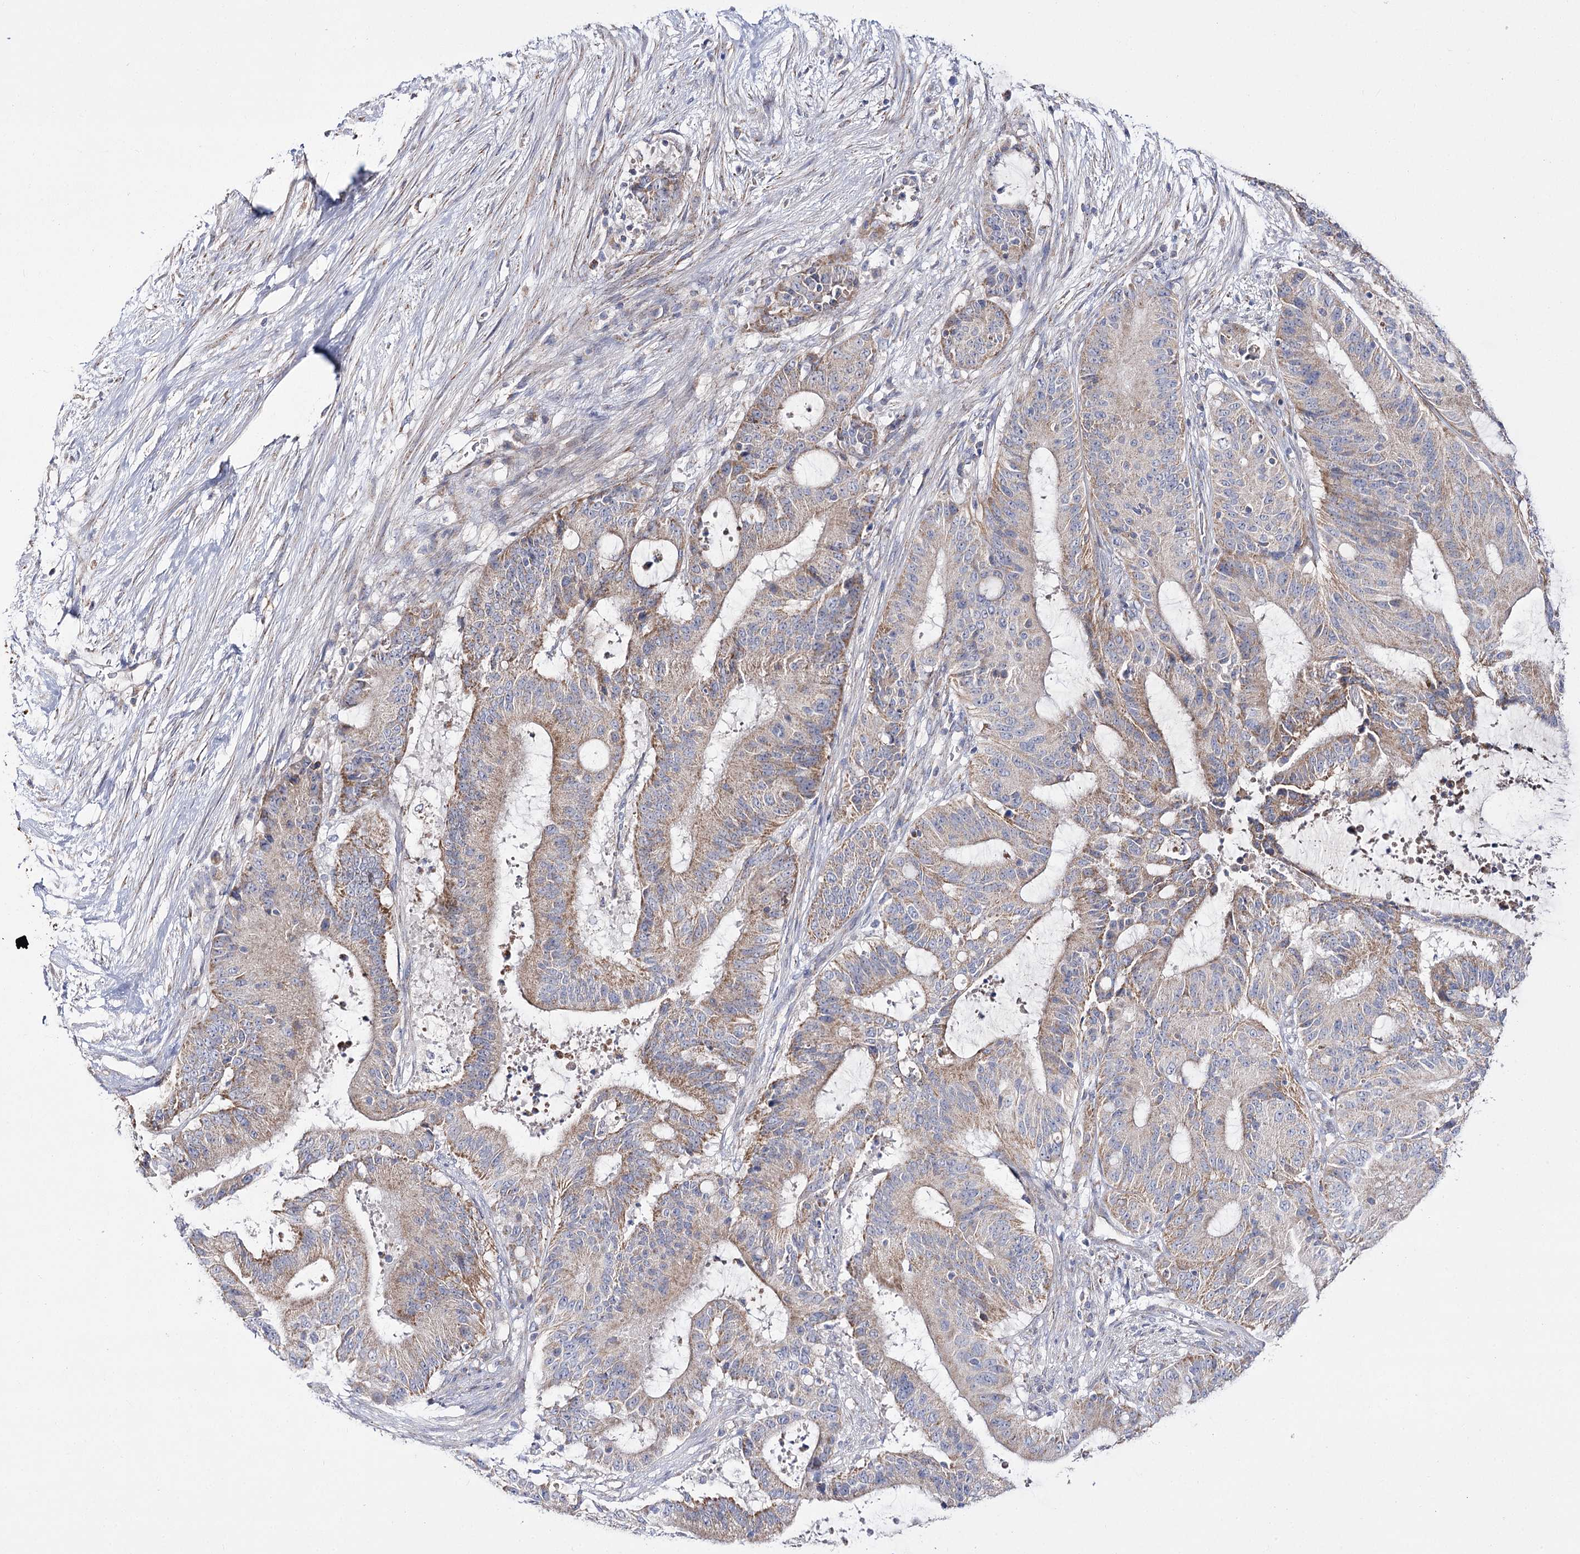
{"staining": {"intensity": "weak", "quantity": ">75%", "location": "cytoplasmic/membranous"}, "tissue": "liver cancer", "cell_type": "Tumor cells", "image_type": "cancer", "snomed": [{"axis": "morphology", "description": "Normal tissue, NOS"}, {"axis": "morphology", "description": "Cholangiocarcinoma"}, {"axis": "topography", "description": "Liver"}, {"axis": "topography", "description": "Peripheral nerve tissue"}], "caption": "High-power microscopy captured an immunohistochemistry (IHC) micrograph of liver cancer (cholangiocarcinoma), revealing weak cytoplasmic/membranous staining in approximately >75% of tumor cells. The protein is stained brown, and the nuclei are stained in blue (DAB (3,3'-diaminobenzidine) IHC with brightfield microscopy, high magnification).", "gene": "NADK2", "patient": {"sex": "female", "age": 73}}